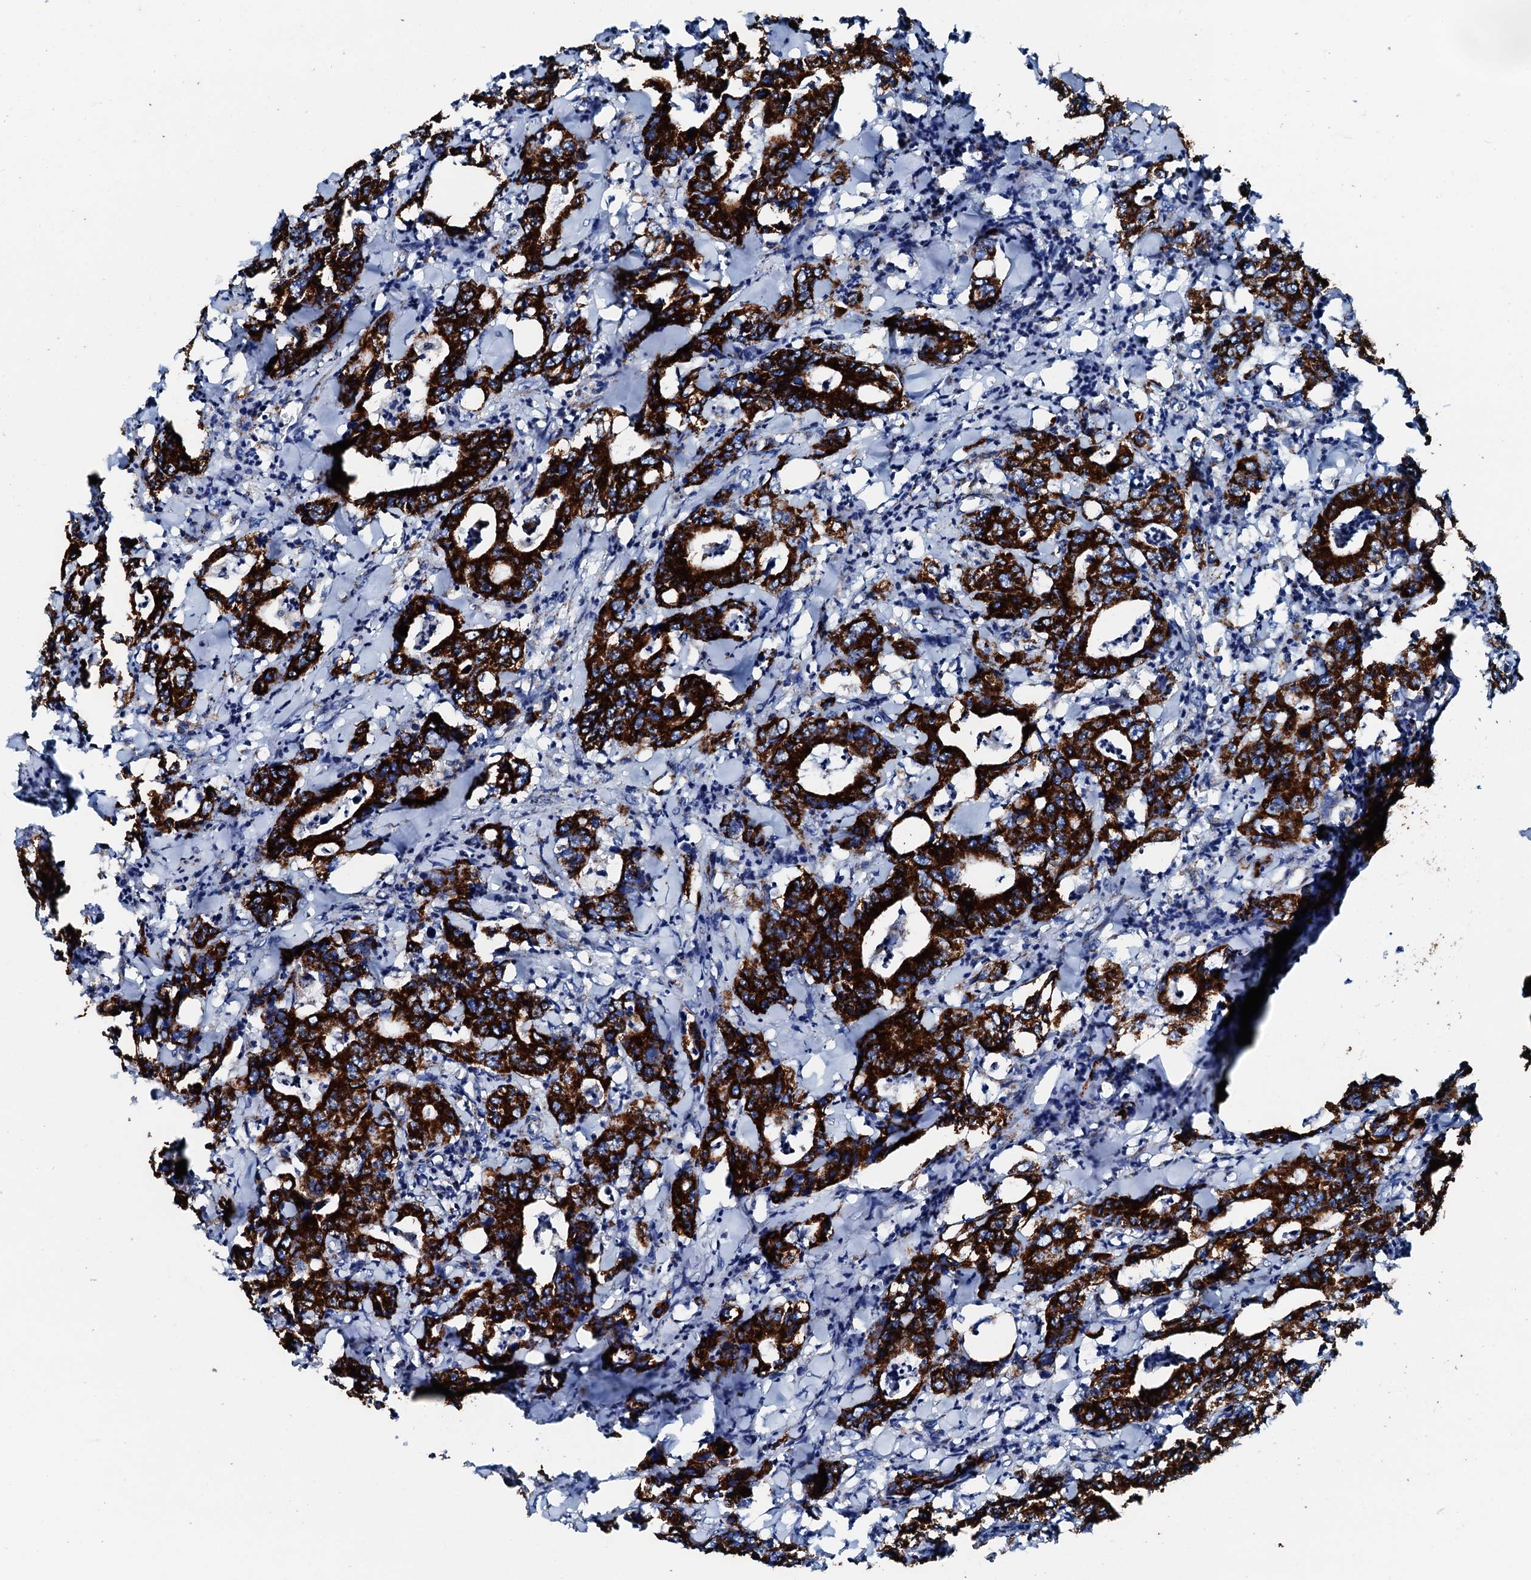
{"staining": {"intensity": "strong", "quantity": ">75%", "location": "cytoplasmic/membranous"}, "tissue": "colorectal cancer", "cell_type": "Tumor cells", "image_type": "cancer", "snomed": [{"axis": "morphology", "description": "Adenocarcinoma, NOS"}, {"axis": "topography", "description": "Colon"}], "caption": "This image reveals immunohistochemistry staining of colorectal cancer, with high strong cytoplasmic/membranous expression in about >75% of tumor cells.", "gene": "HADH", "patient": {"sex": "female", "age": 75}}